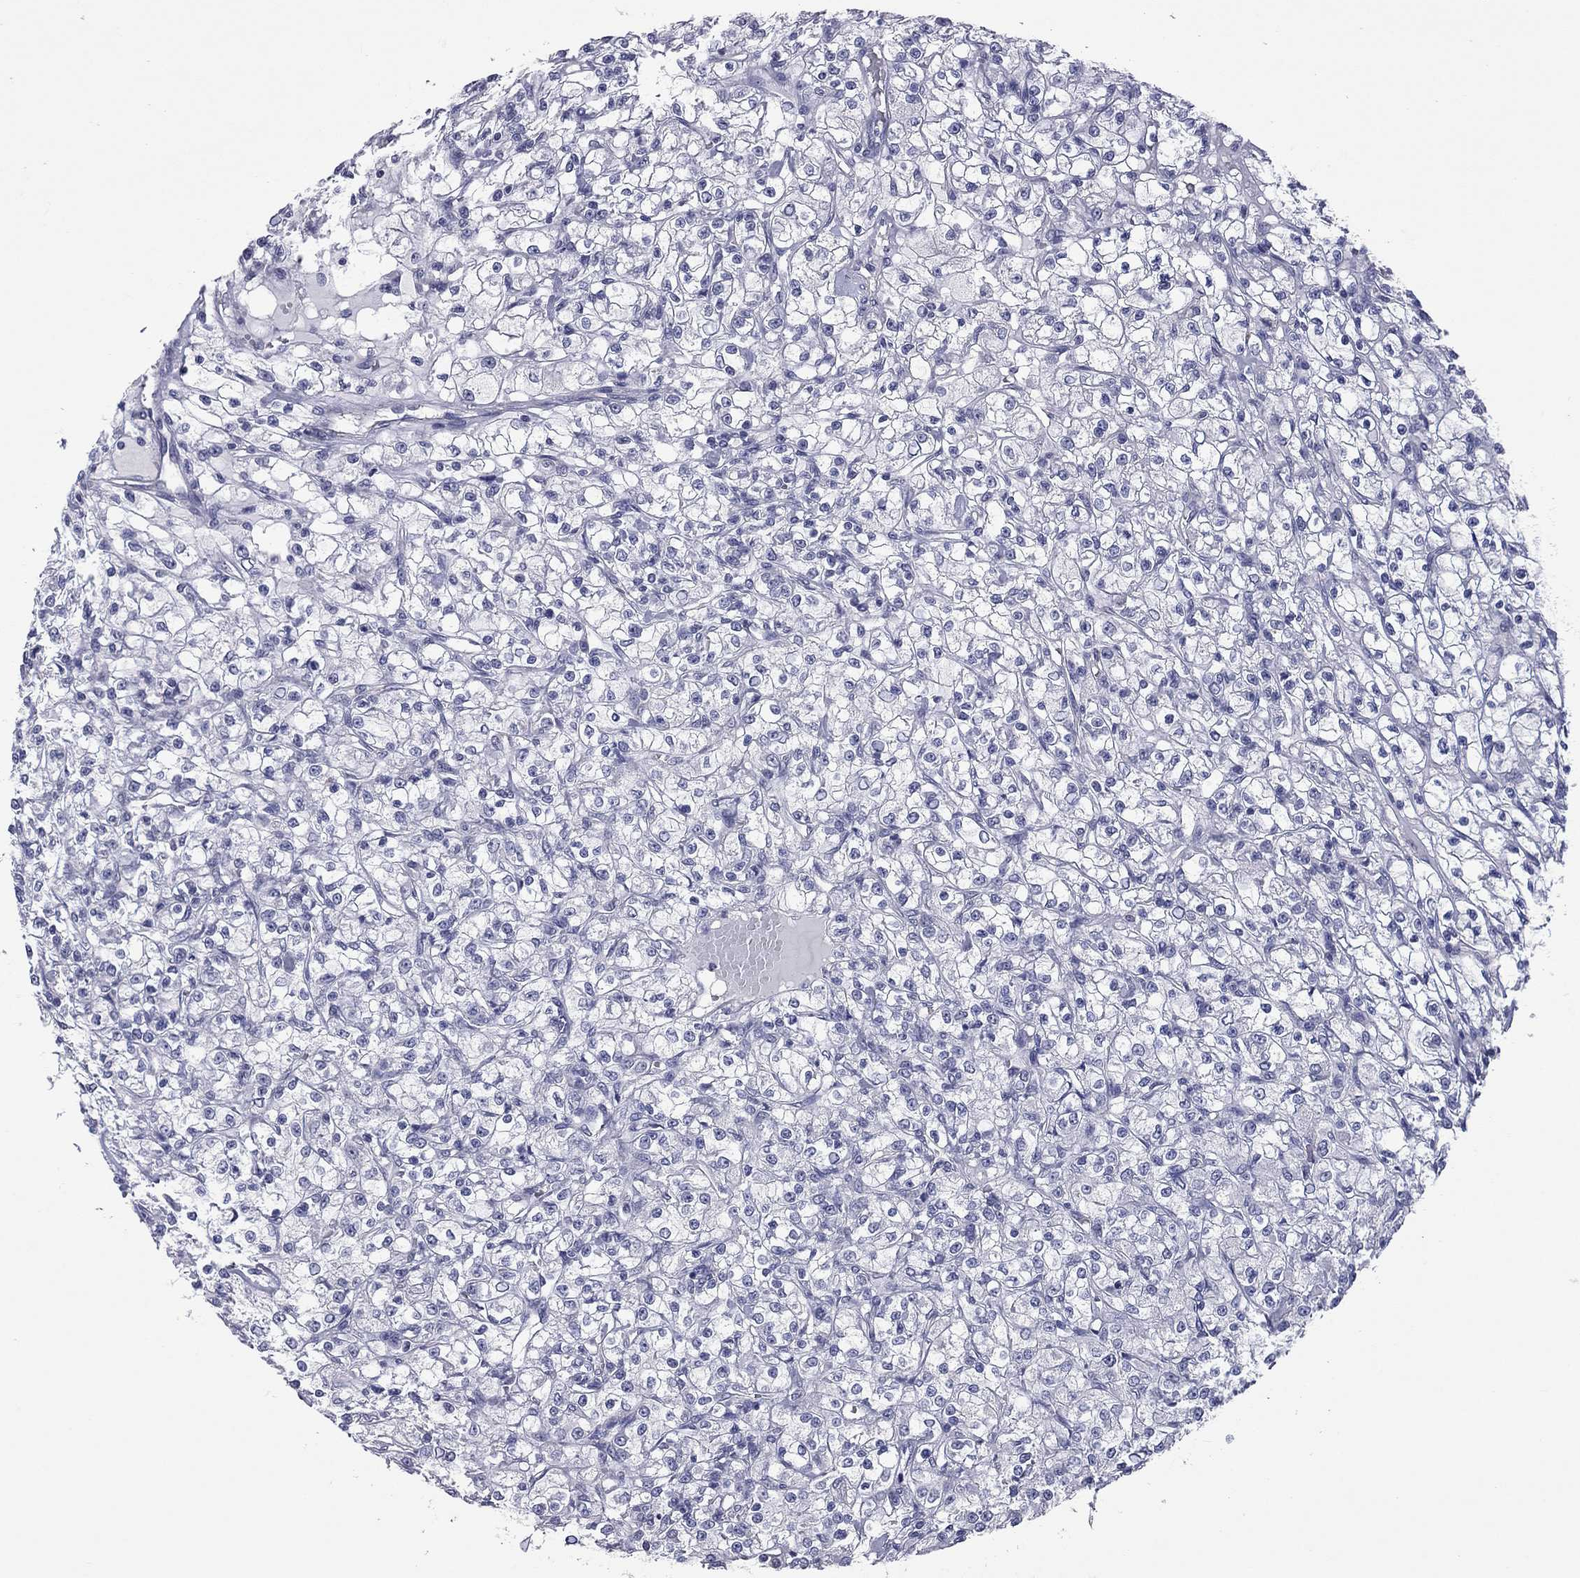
{"staining": {"intensity": "negative", "quantity": "none", "location": "none"}, "tissue": "renal cancer", "cell_type": "Tumor cells", "image_type": "cancer", "snomed": [{"axis": "morphology", "description": "Adenocarcinoma, NOS"}, {"axis": "topography", "description": "Kidney"}], "caption": "Immunohistochemical staining of human renal adenocarcinoma reveals no significant staining in tumor cells.", "gene": "SHOC2", "patient": {"sex": "female", "age": 59}}